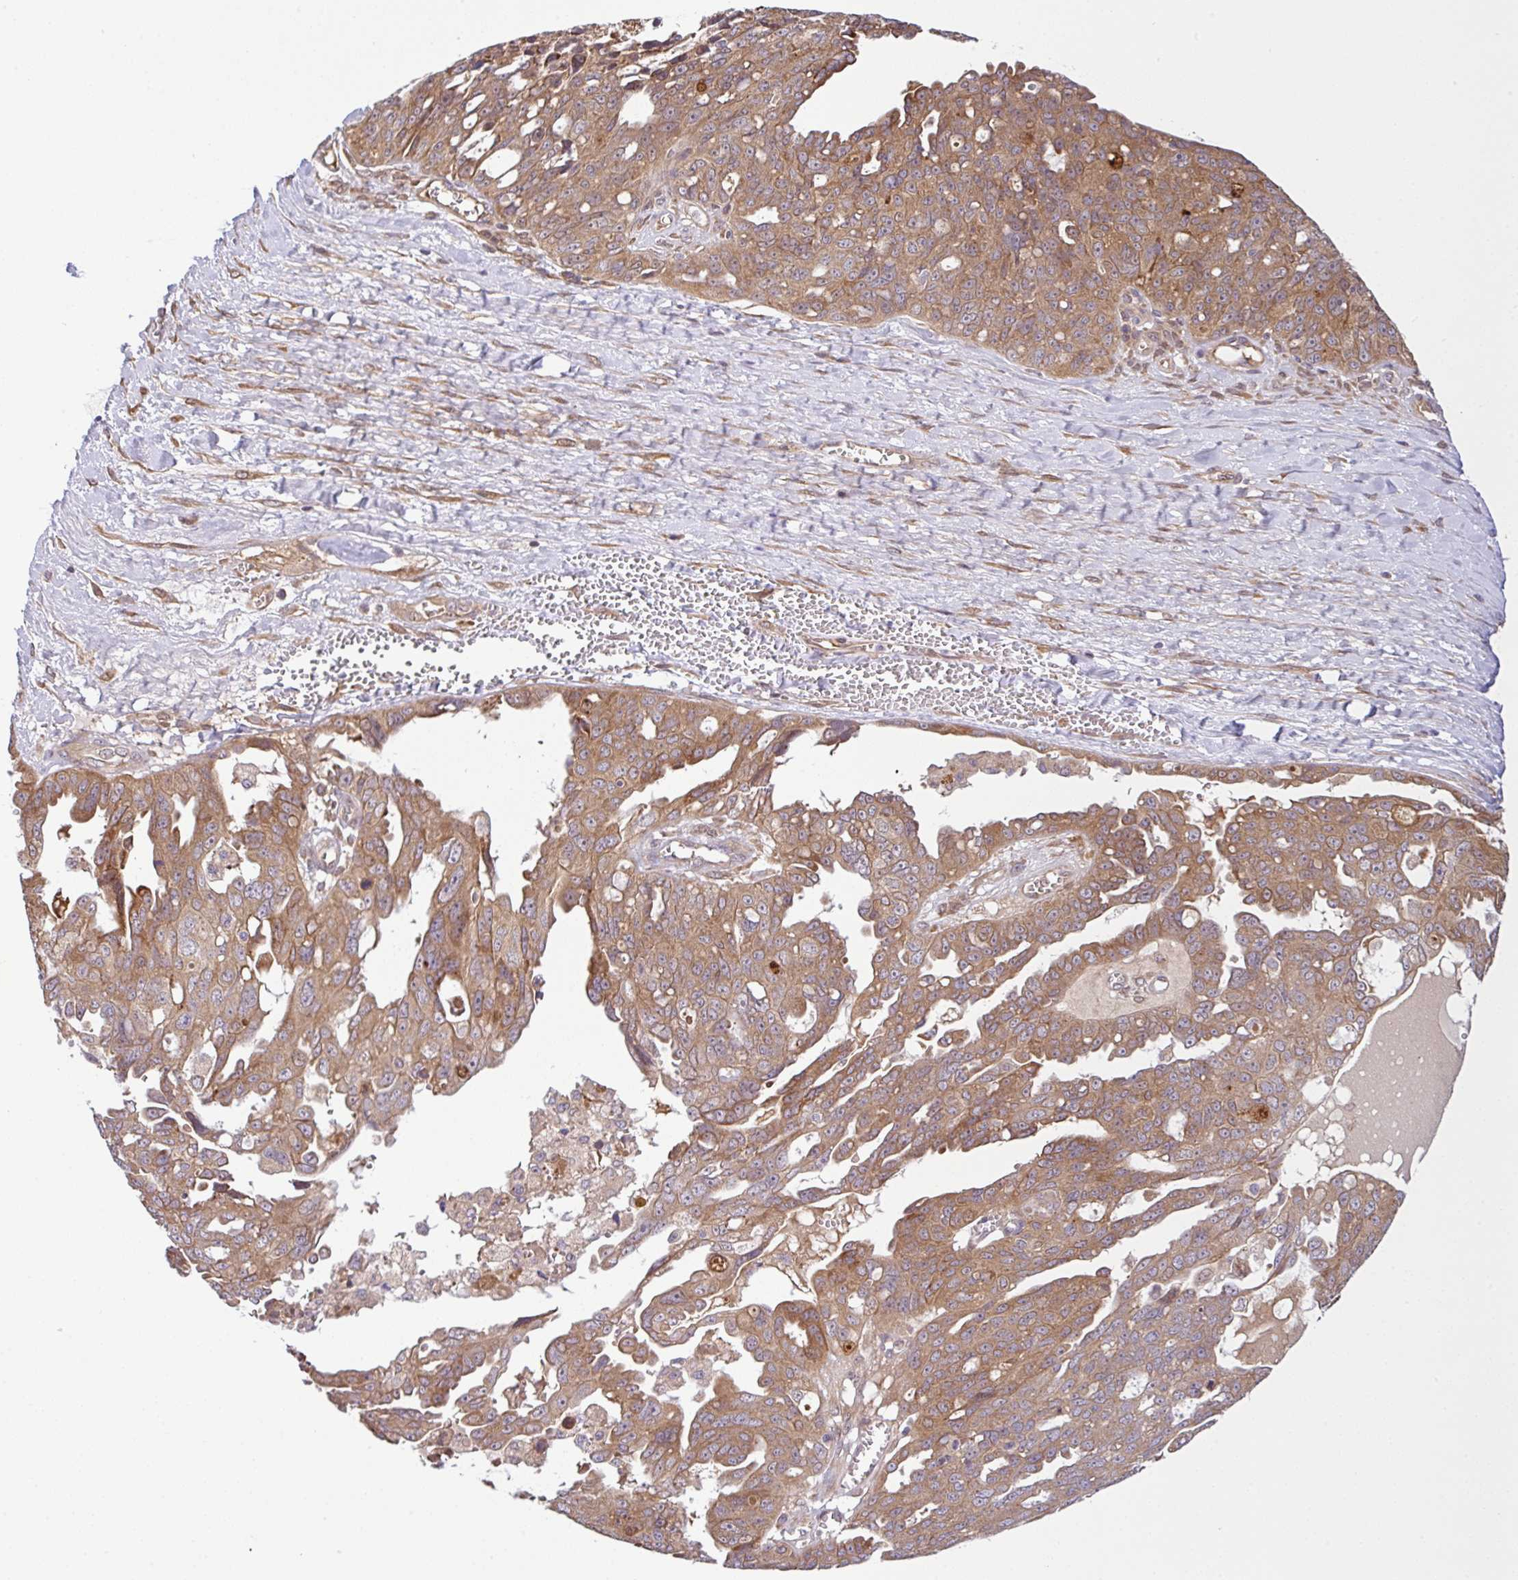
{"staining": {"intensity": "moderate", "quantity": ">75%", "location": "cytoplasmic/membranous"}, "tissue": "ovarian cancer", "cell_type": "Tumor cells", "image_type": "cancer", "snomed": [{"axis": "morphology", "description": "Carcinoma, endometroid"}, {"axis": "topography", "description": "Ovary"}], "caption": "Protein positivity by IHC displays moderate cytoplasmic/membranous positivity in about >75% of tumor cells in ovarian cancer.", "gene": "UBE4A", "patient": {"sex": "female", "age": 70}}